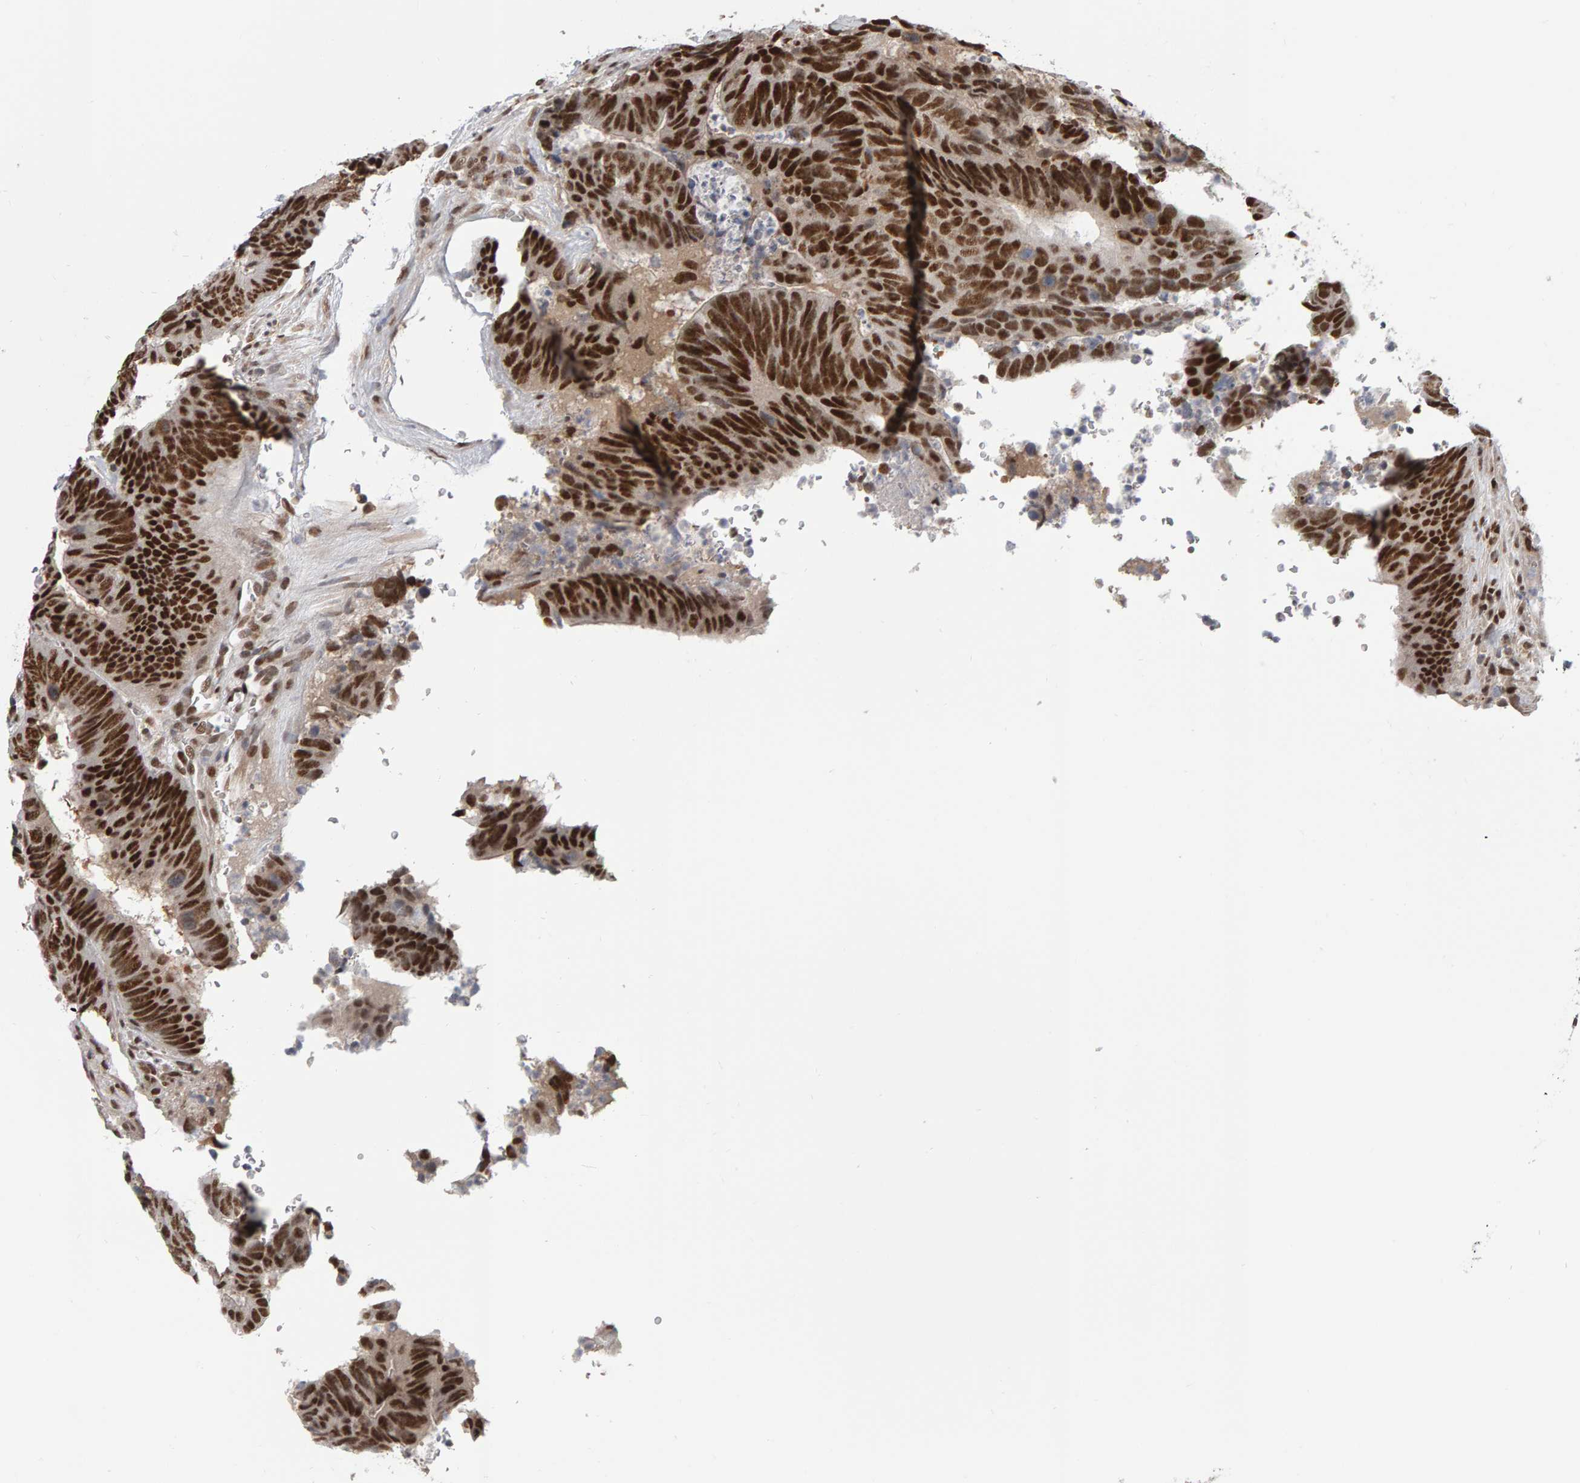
{"staining": {"intensity": "strong", "quantity": ">75%", "location": "nuclear"}, "tissue": "colorectal cancer", "cell_type": "Tumor cells", "image_type": "cancer", "snomed": [{"axis": "morphology", "description": "Adenocarcinoma, NOS"}, {"axis": "topography", "description": "Colon"}], "caption": "Human colorectal cancer (adenocarcinoma) stained with a protein marker reveals strong staining in tumor cells.", "gene": "ATF7IP", "patient": {"sex": "male", "age": 56}}